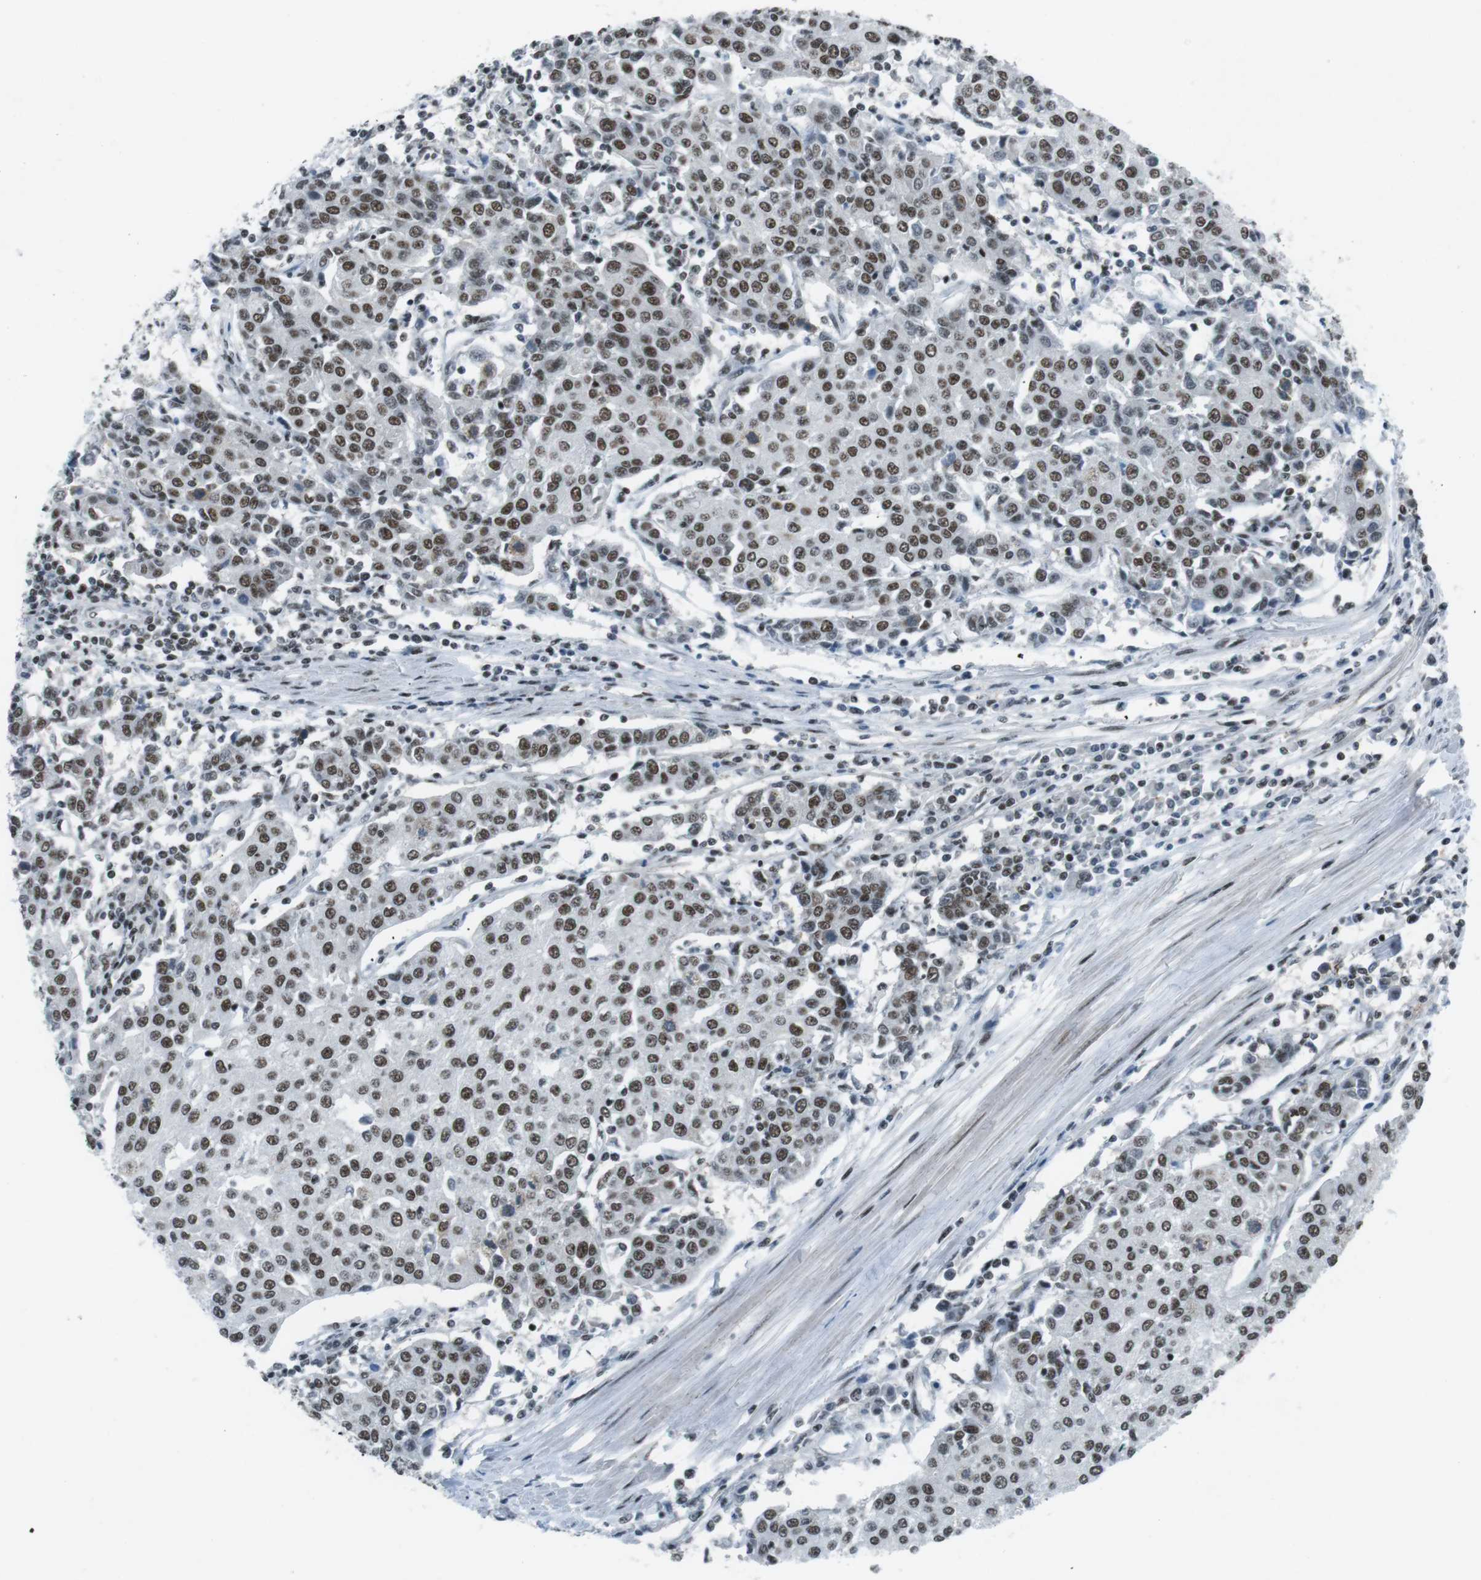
{"staining": {"intensity": "strong", "quantity": ">75%", "location": "nuclear"}, "tissue": "urothelial cancer", "cell_type": "Tumor cells", "image_type": "cancer", "snomed": [{"axis": "morphology", "description": "Urothelial carcinoma, High grade"}, {"axis": "topography", "description": "Urinary bladder"}], "caption": "Human urothelial cancer stained with a protein marker reveals strong staining in tumor cells.", "gene": "TAF1", "patient": {"sex": "female", "age": 85}}